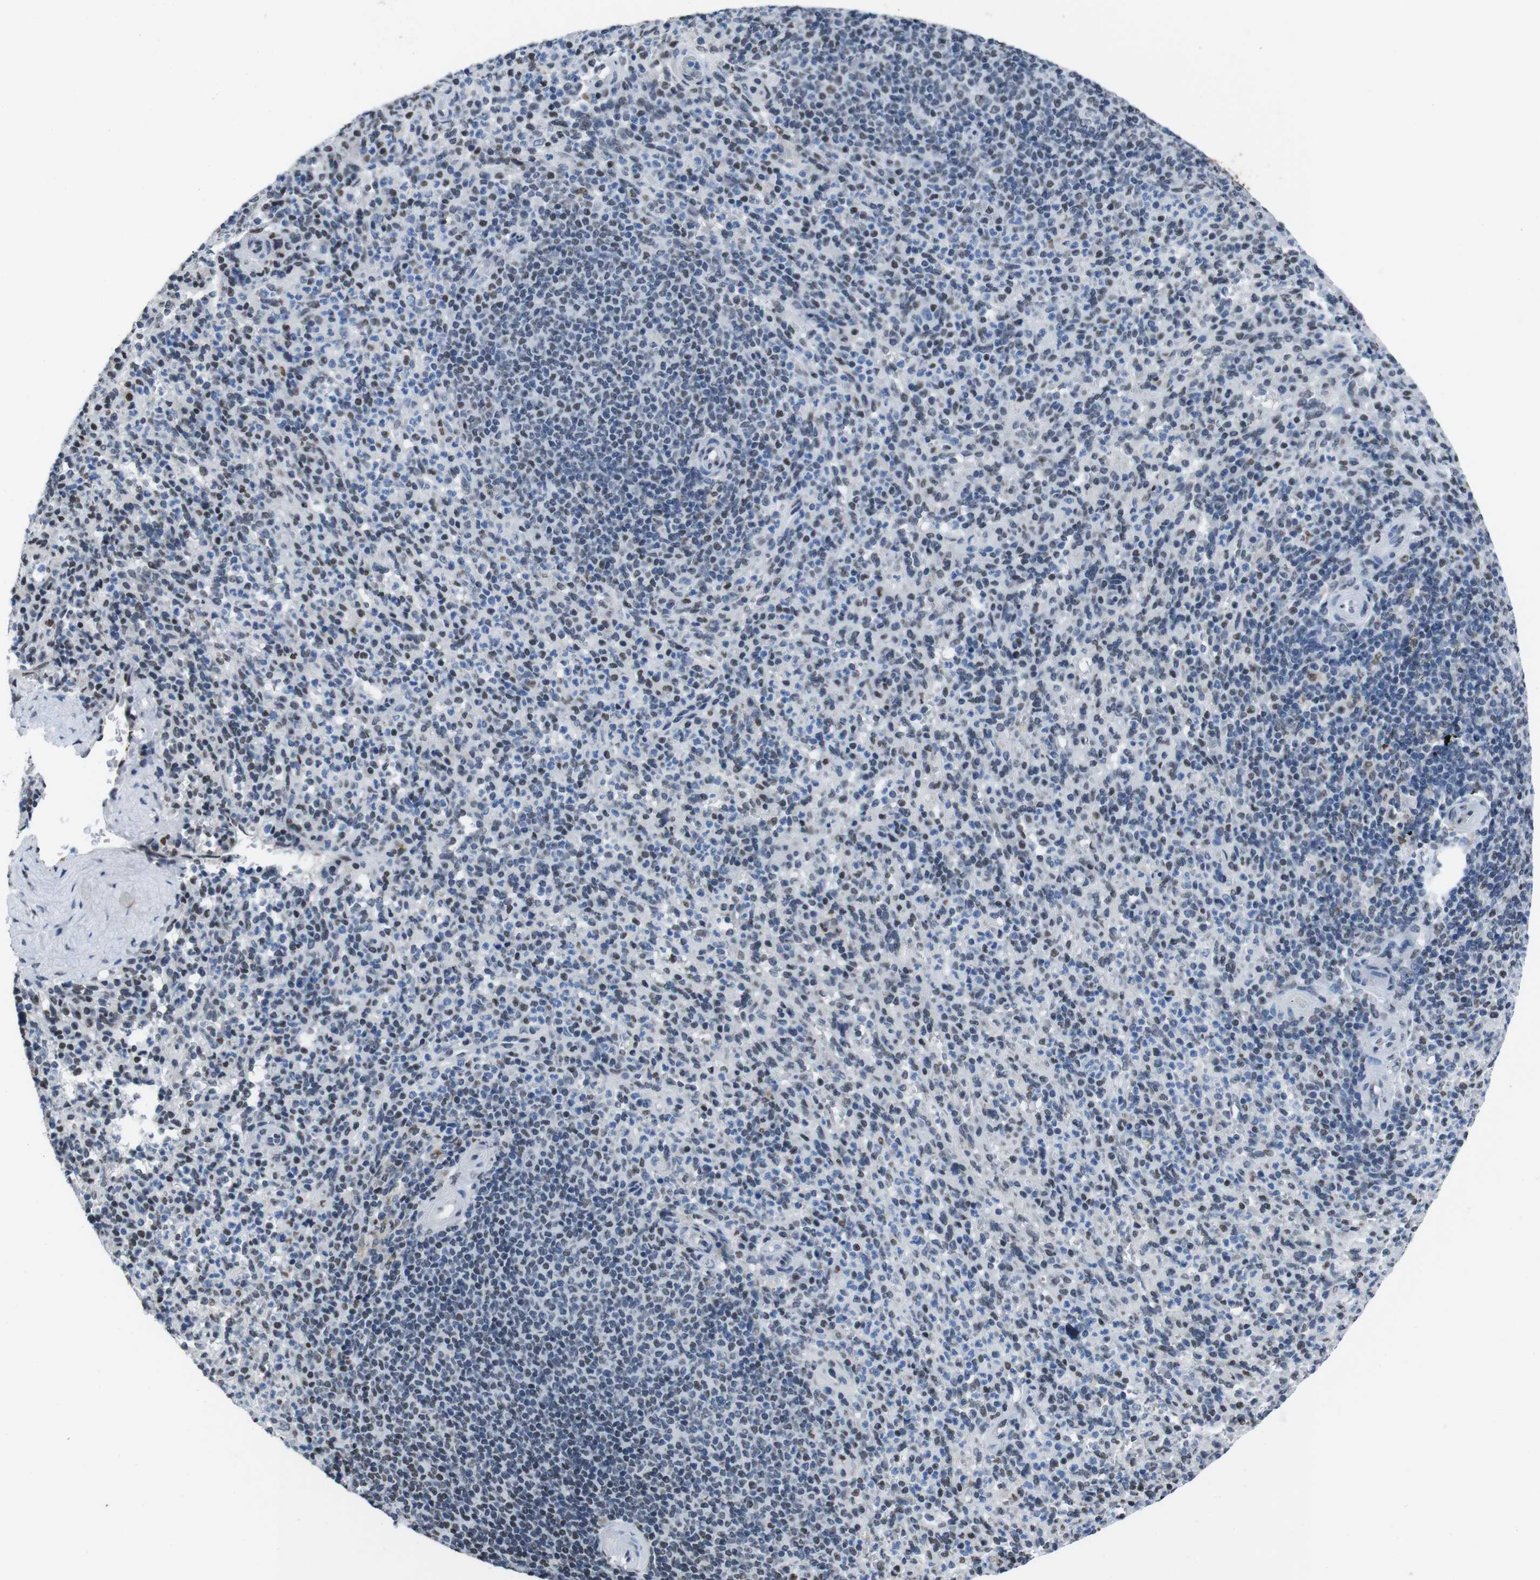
{"staining": {"intensity": "moderate", "quantity": "25%-75%", "location": "nuclear"}, "tissue": "spleen", "cell_type": "Cells in red pulp", "image_type": "normal", "snomed": [{"axis": "morphology", "description": "Normal tissue, NOS"}, {"axis": "topography", "description": "Spleen"}], "caption": "The image reveals a brown stain indicating the presence of a protein in the nuclear of cells in red pulp in spleen. (DAB IHC with brightfield microscopy, high magnification).", "gene": "PIP4P2", "patient": {"sex": "male", "age": 36}}